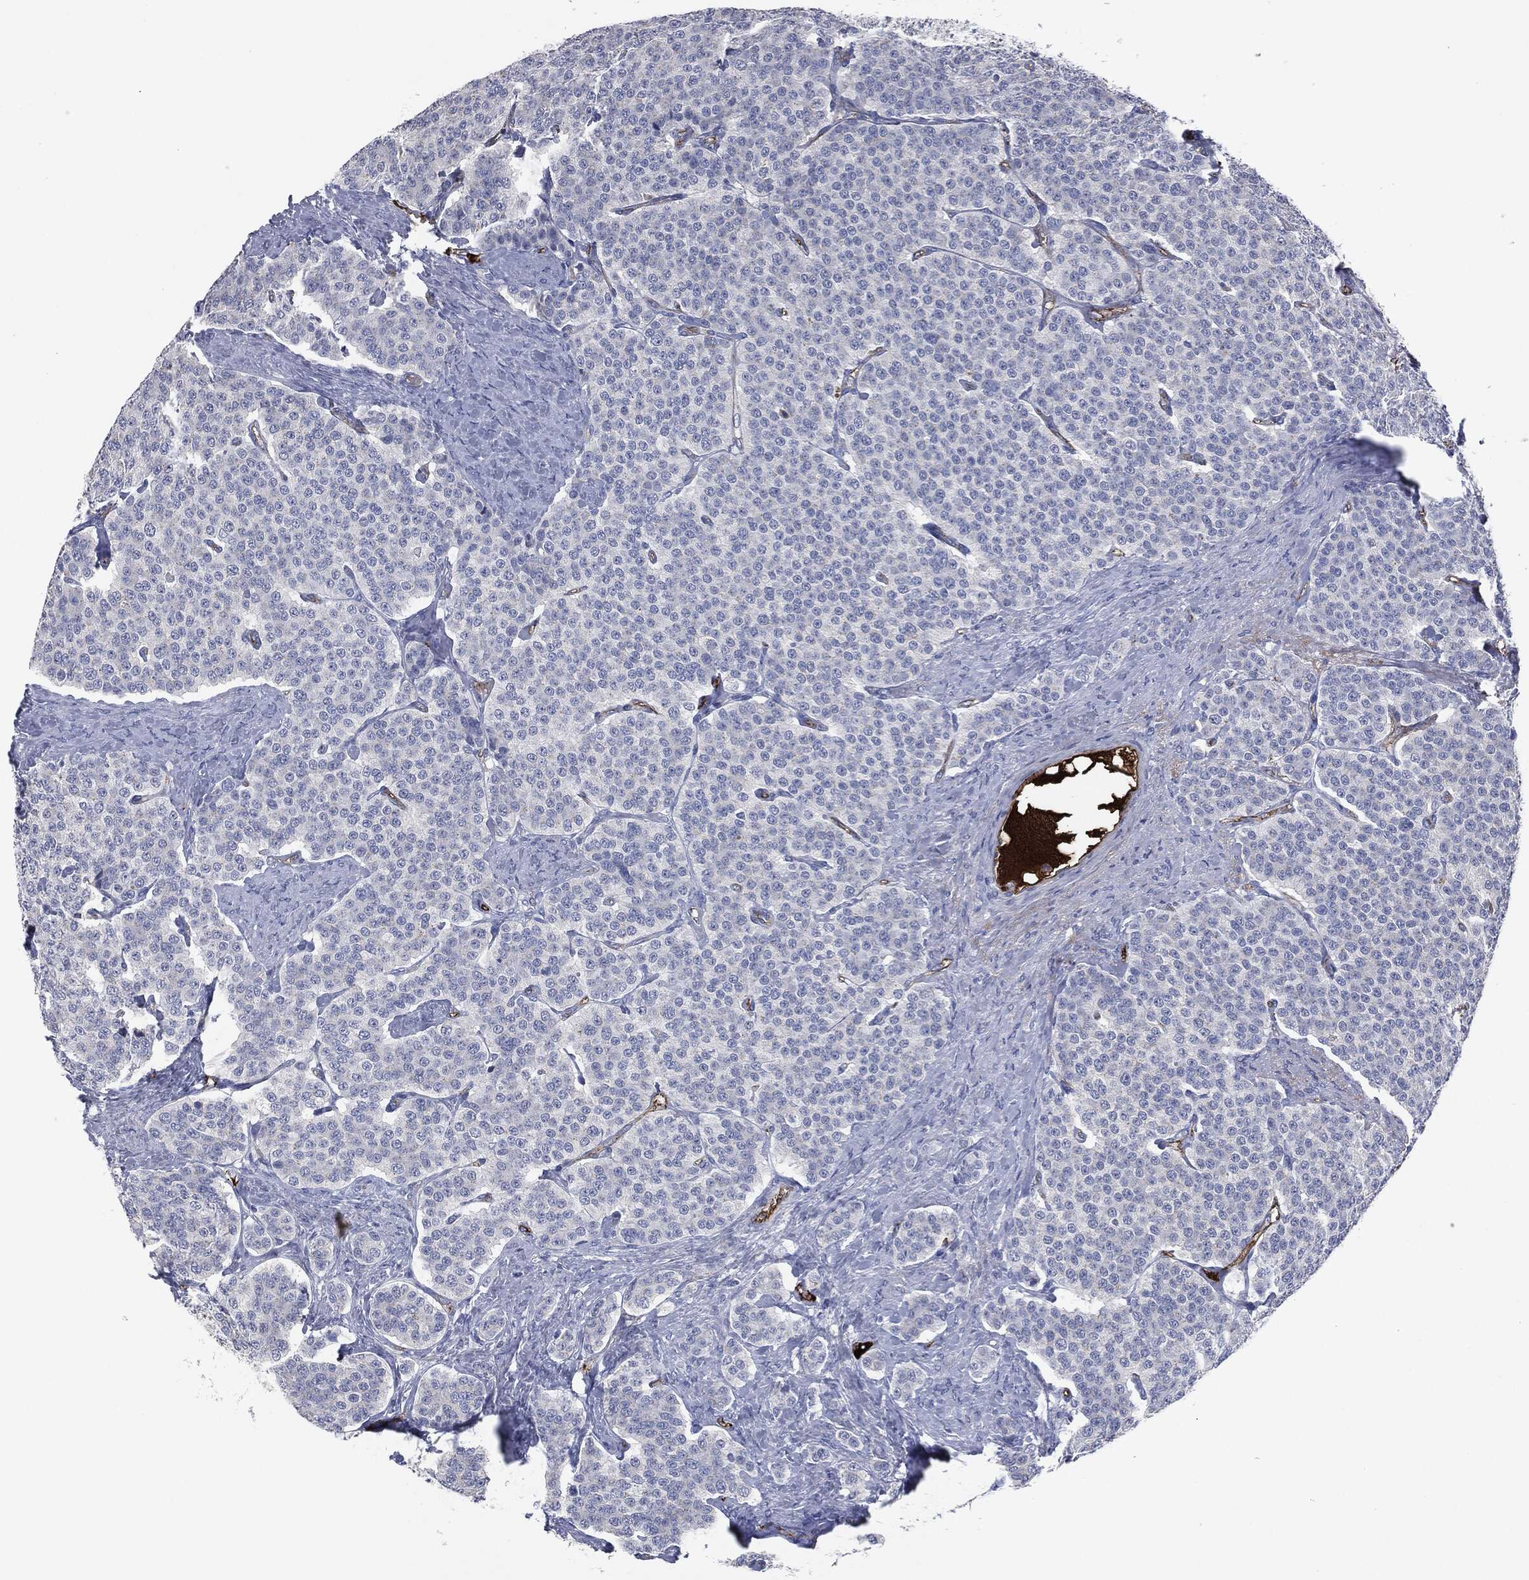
{"staining": {"intensity": "negative", "quantity": "none", "location": "none"}, "tissue": "carcinoid", "cell_type": "Tumor cells", "image_type": "cancer", "snomed": [{"axis": "morphology", "description": "Carcinoid, malignant, NOS"}, {"axis": "topography", "description": "Small intestine"}], "caption": "DAB immunohistochemical staining of human malignant carcinoid shows no significant expression in tumor cells.", "gene": "APOB", "patient": {"sex": "female", "age": 58}}